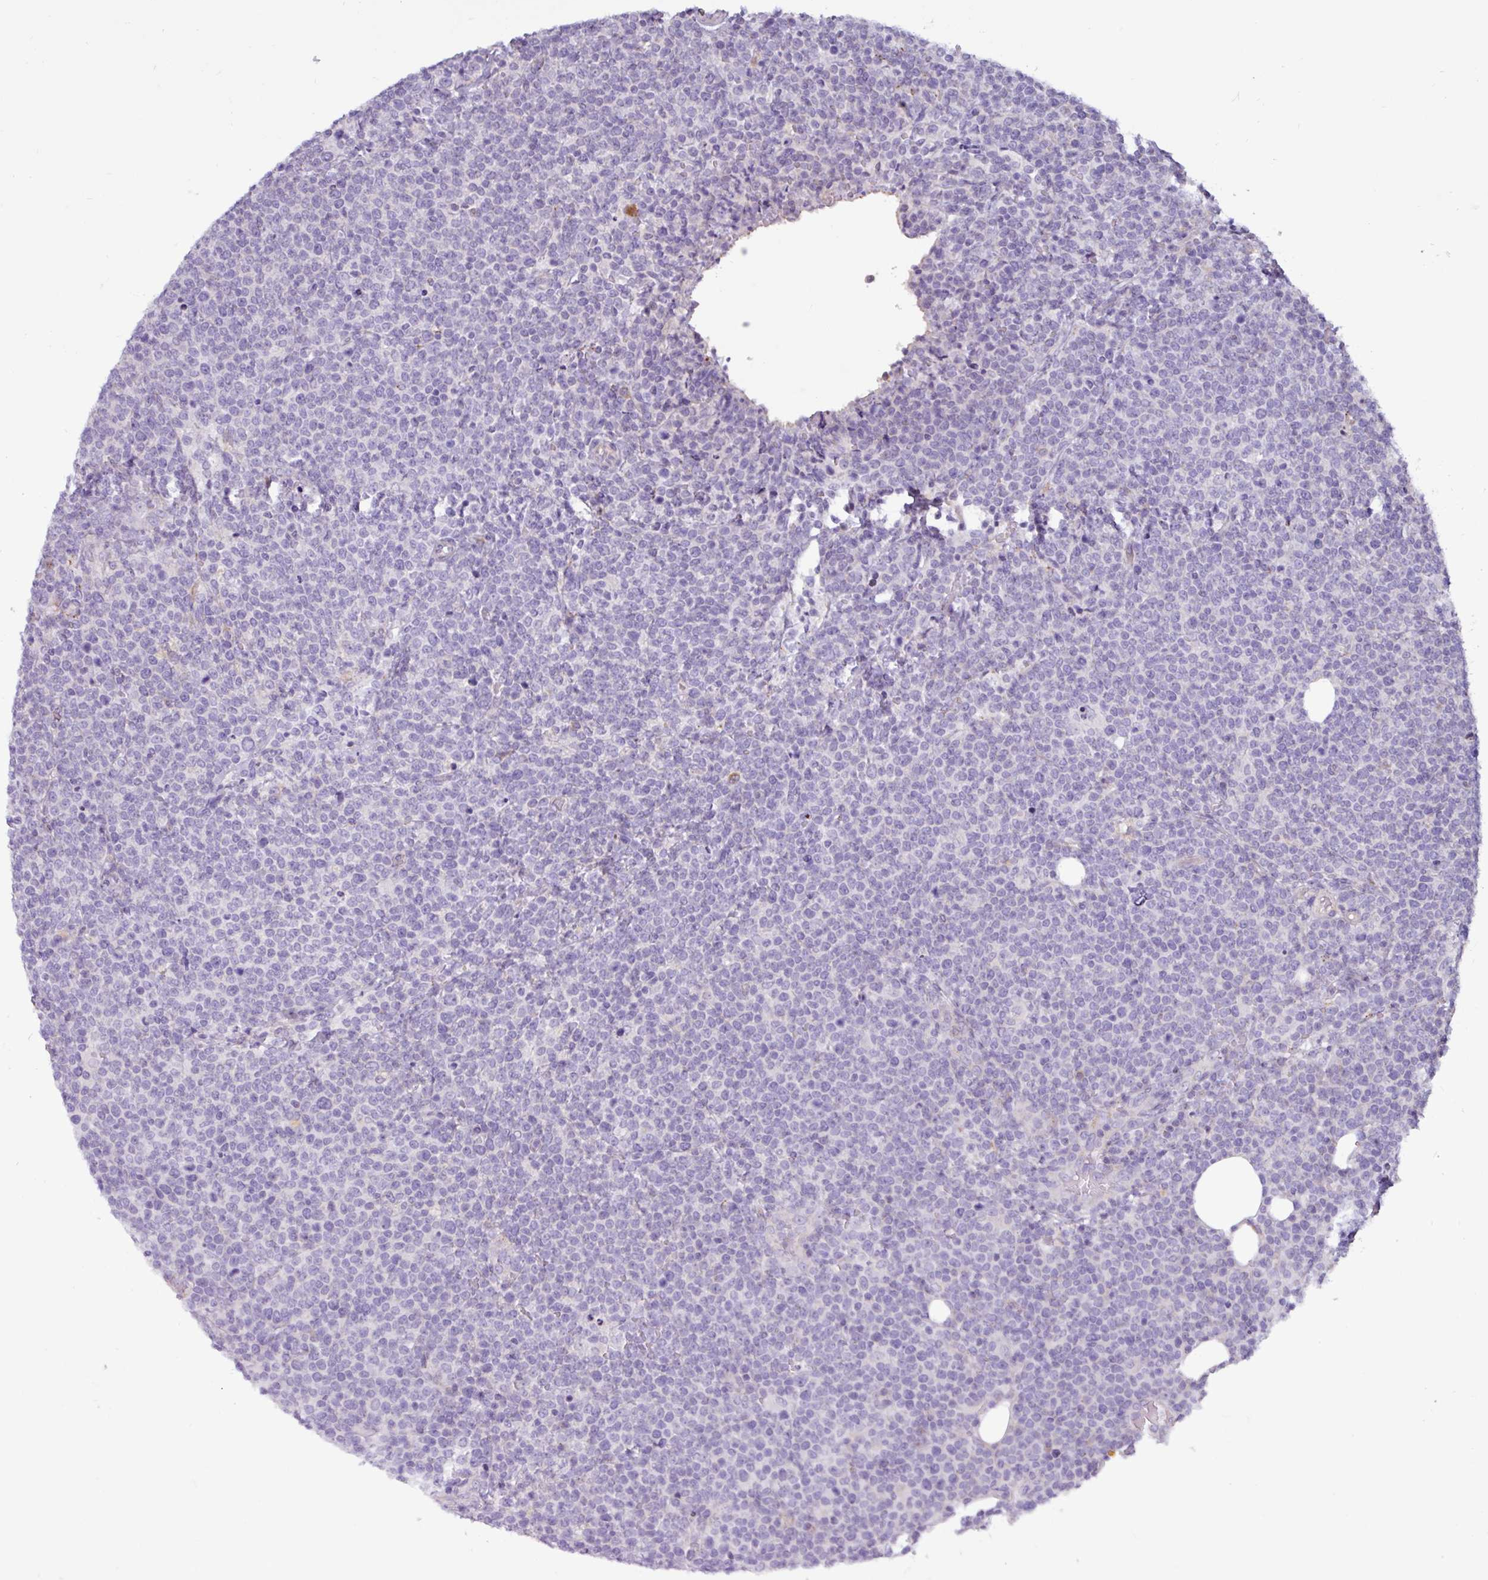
{"staining": {"intensity": "negative", "quantity": "none", "location": "none"}, "tissue": "lymphoma", "cell_type": "Tumor cells", "image_type": "cancer", "snomed": [{"axis": "morphology", "description": "Malignant lymphoma, non-Hodgkin's type, High grade"}, {"axis": "topography", "description": "Lymph node"}], "caption": "DAB immunohistochemical staining of high-grade malignant lymphoma, non-Hodgkin's type exhibits no significant staining in tumor cells. (DAB (3,3'-diaminobenzidine) immunohistochemistry (IHC) visualized using brightfield microscopy, high magnification).", "gene": "AMIGO2", "patient": {"sex": "male", "age": 61}}